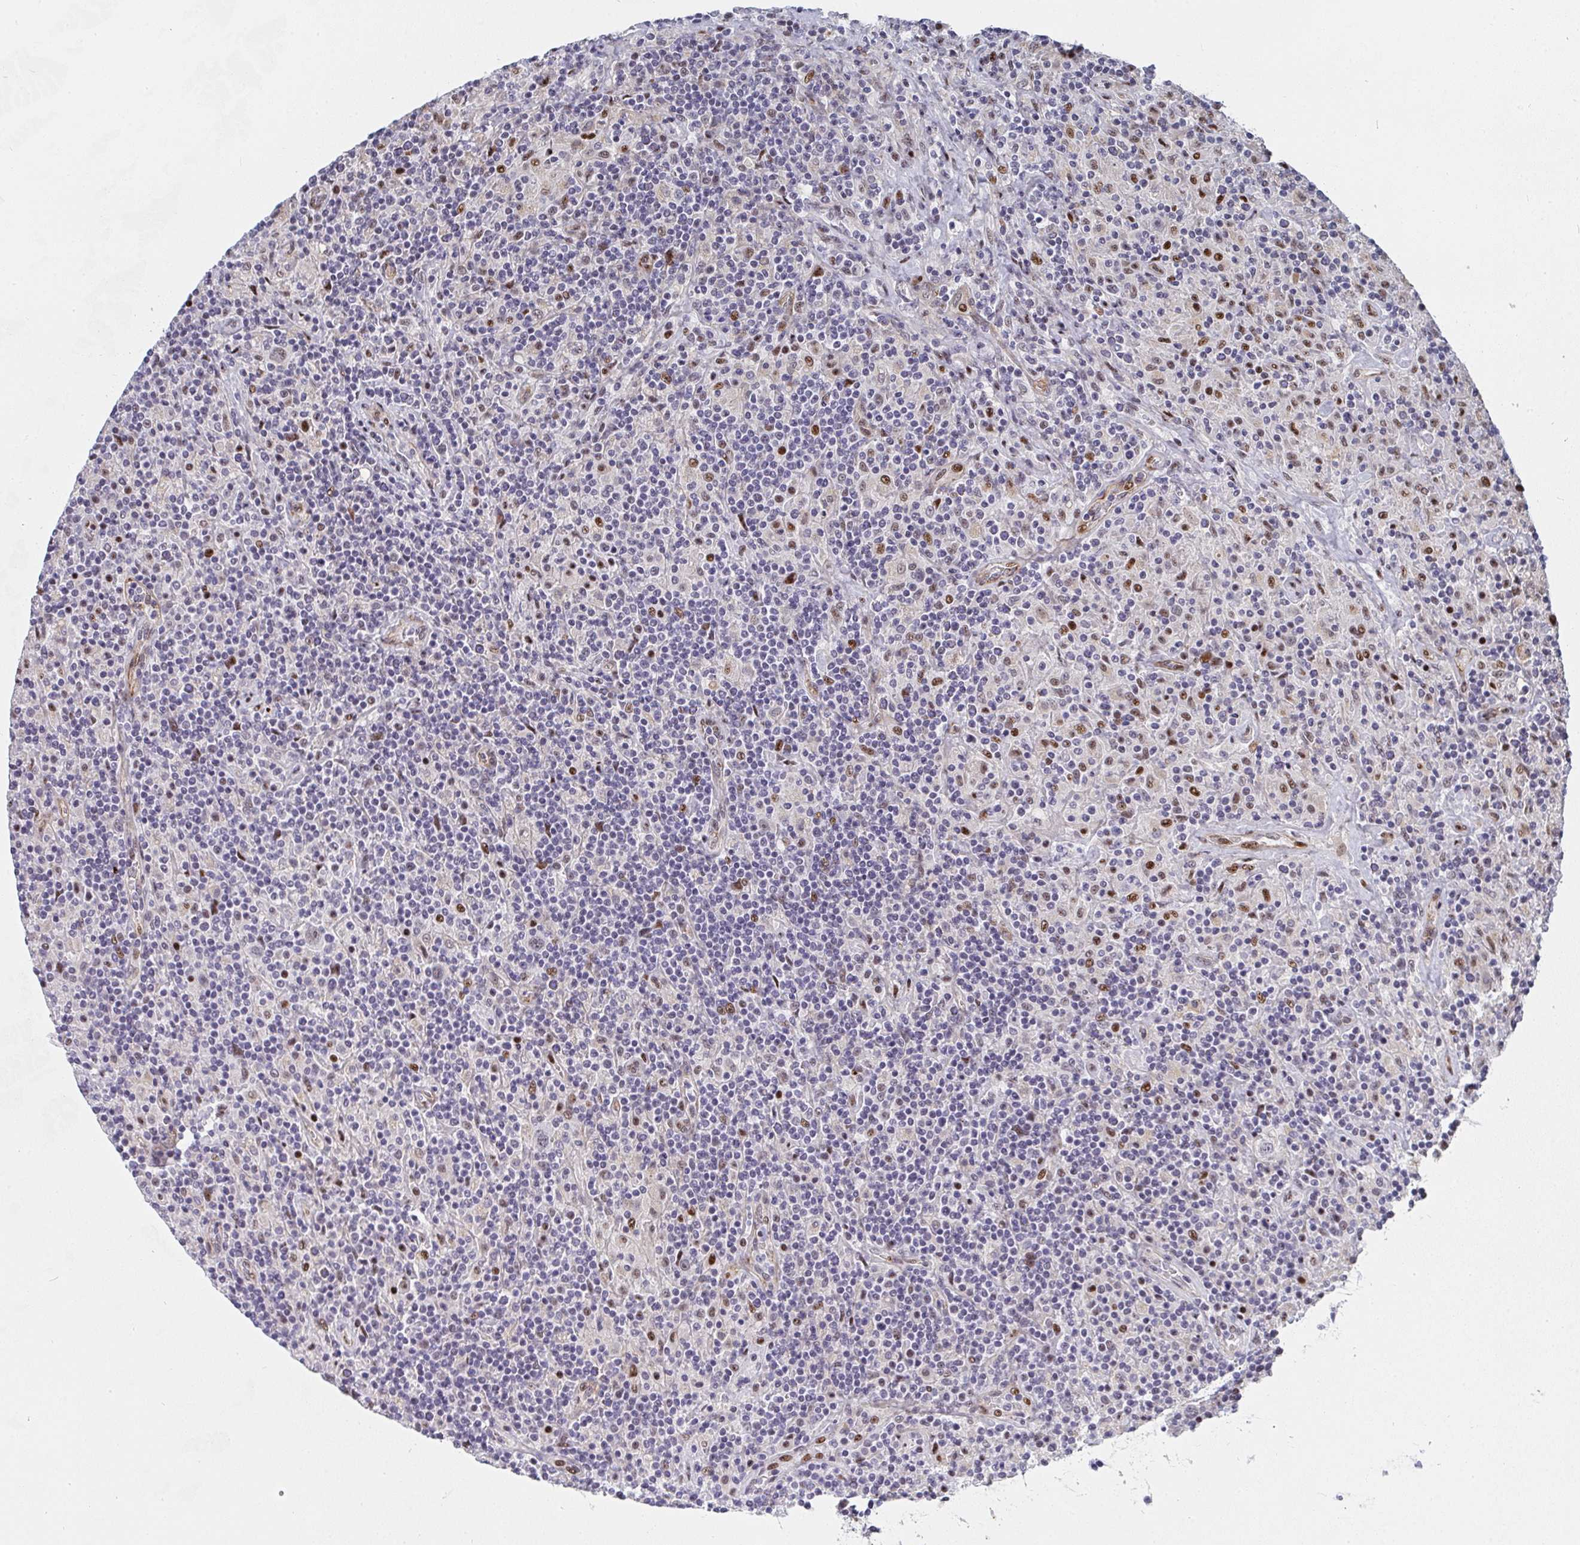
{"staining": {"intensity": "moderate", "quantity": "<25%", "location": "nuclear"}, "tissue": "lymphoma", "cell_type": "Tumor cells", "image_type": "cancer", "snomed": [{"axis": "morphology", "description": "Hodgkin's disease, NOS"}, {"axis": "topography", "description": "Lymph node"}], "caption": "Hodgkin's disease stained for a protein displays moderate nuclear positivity in tumor cells.", "gene": "ZIC3", "patient": {"sex": "male", "age": 70}}